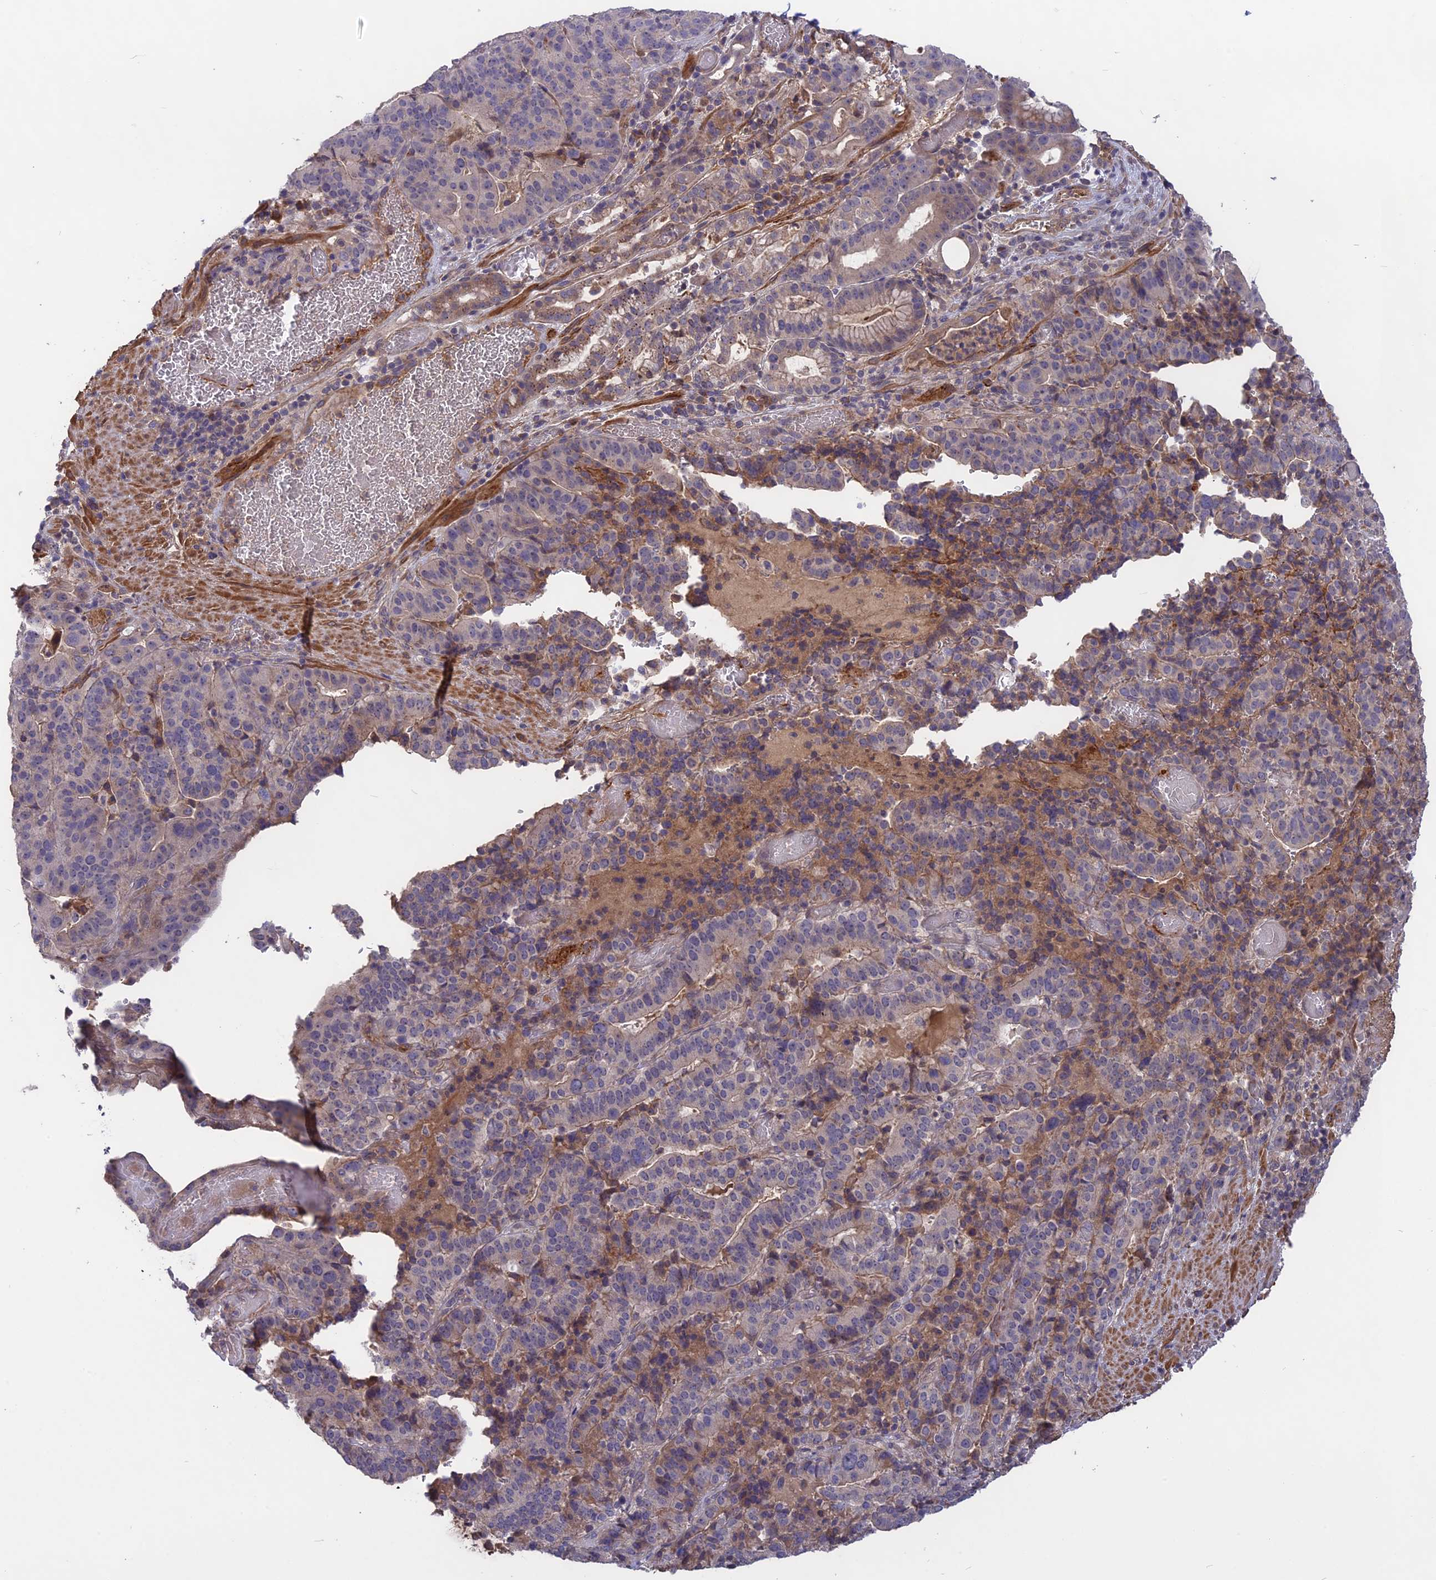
{"staining": {"intensity": "negative", "quantity": "none", "location": "none"}, "tissue": "stomach cancer", "cell_type": "Tumor cells", "image_type": "cancer", "snomed": [{"axis": "morphology", "description": "Adenocarcinoma, NOS"}, {"axis": "topography", "description": "Stomach"}], "caption": "Immunohistochemistry of stomach cancer displays no positivity in tumor cells.", "gene": "ADO", "patient": {"sex": "male", "age": 48}}